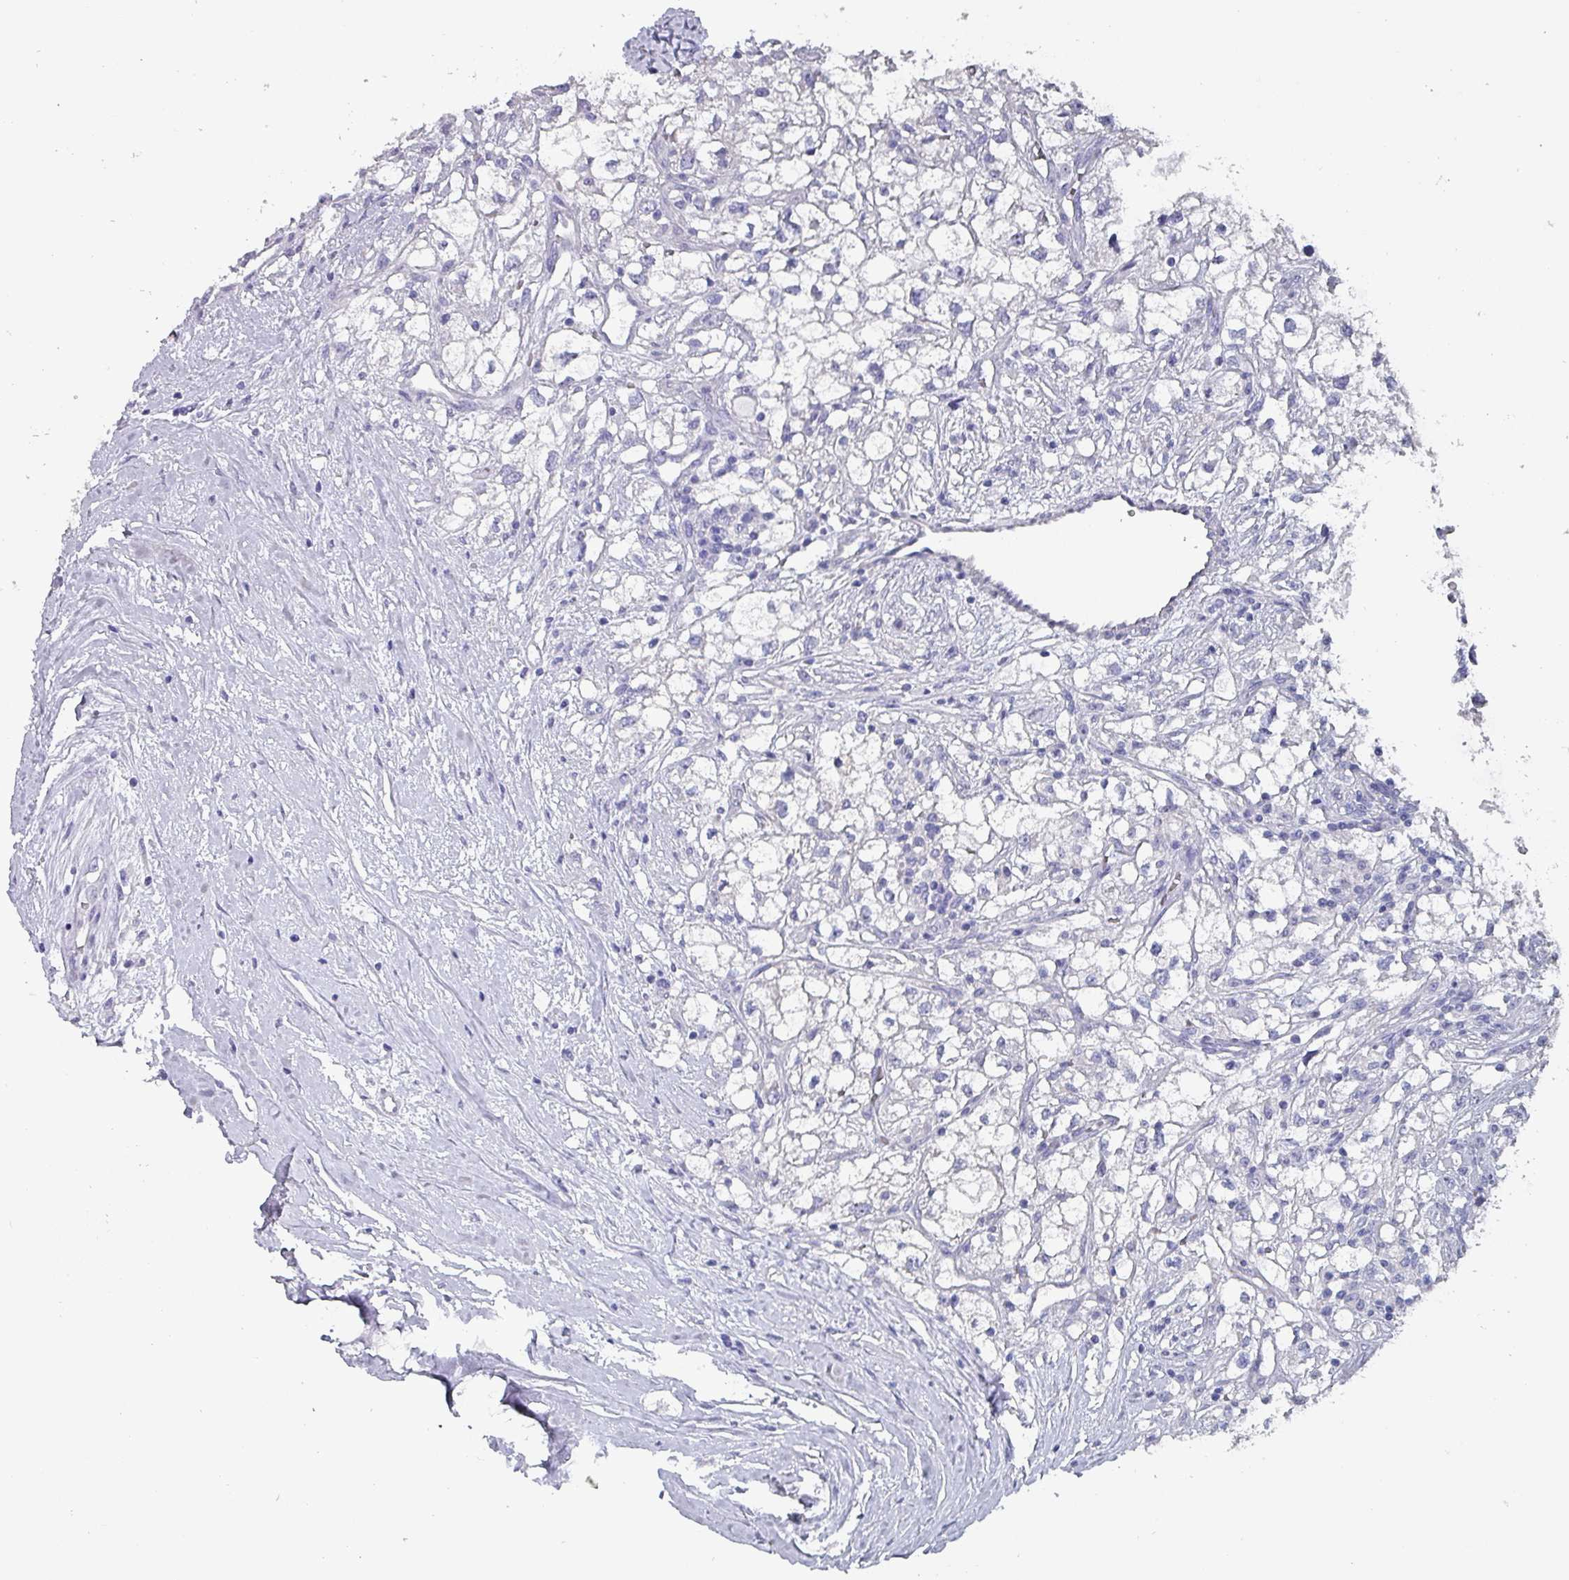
{"staining": {"intensity": "negative", "quantity": "none", "location": "none"}, "tissue": "renal cancer", "cell_type": "Tumor cells", "image_type": "cancer", "snomed": [{"axis": "morphology", "description": "Adenocarcinoma, NOS"}, {"axis": "topography", "description": "Kidney"}], "caption": "This is an IHC image of adenocarcinoma (renal). There is no expression in tumor cells.", "gene": "INS-IGF2", "patient": {"sex": "male", "age": 59}}